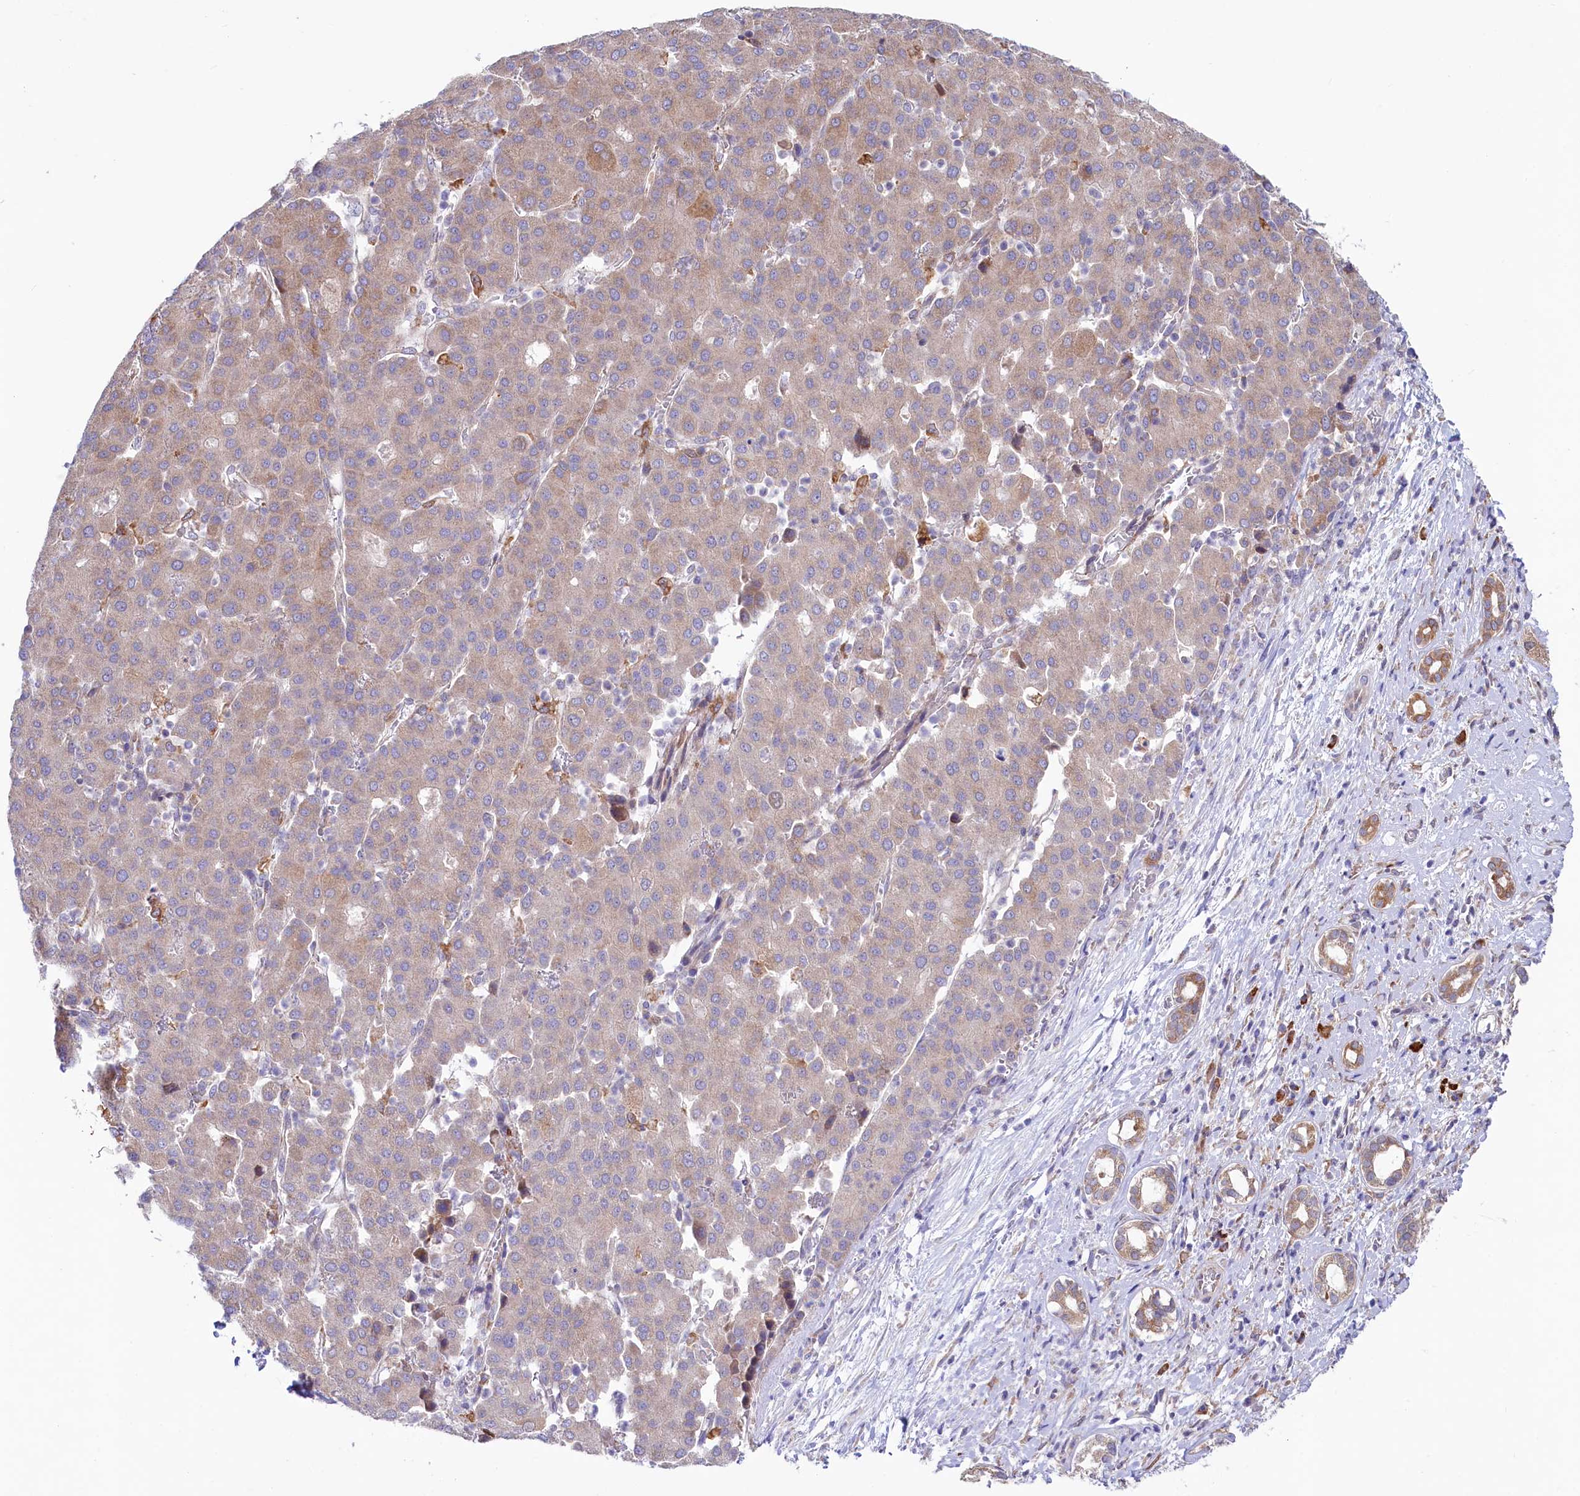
{"staining": {"intensity": "weak", "quantity": ">75%", "location": "cytoplasmic/membranous"}, "tissue": "liver cancer", "cell_type": "Tumor cells", "image_type": "cancer", "snomed": [{"axis": "morphology", "description": "Carcinoma, Hepatocellular, NOS"}, {"axis": "topography", "description": "Liver"}], "caption": "Hepatocellular carcinoma (liver) was stained to show a protein in brown. There is low levels of weak cytoplasmic/membranous expression in about >75% of tumor cells.", "gene": "CHID1", "patient": {"sex": "male", "age": 65}}